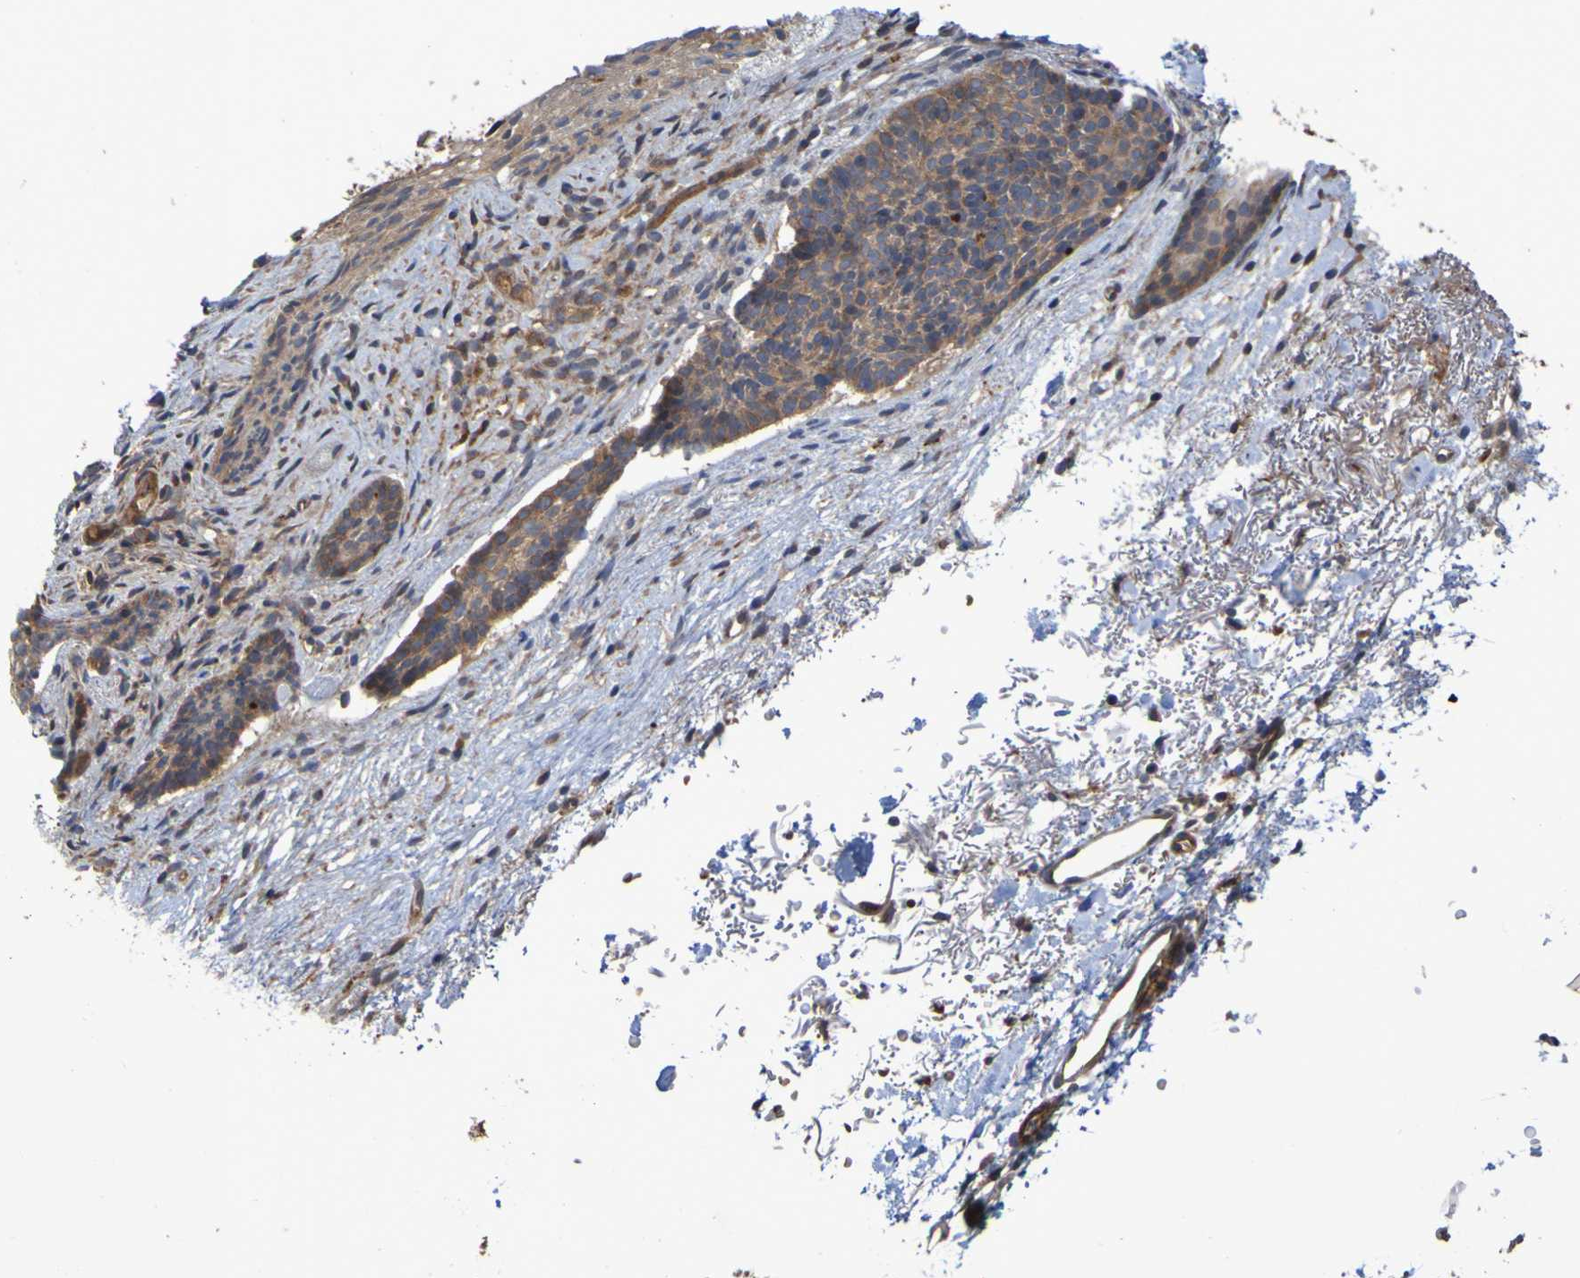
{"staining": {"intensity": "moderate", "quantity": ">75%", "location": "cytoplasmic/membranous"}, "tissue": "skin cancer", "cell_type": "Tumor cells", "image_type": "cancer", "snomed": [{"axis": "morphology", "description": "Normal tissue, NOS"}, {"axis": "morphology", "description": "Basal cell carcinoma"}, {"axis": "topography", "description": "Skin"}], "caption": "About >75% of tumor cells in skin basal cell carcinoma demonstrate moderate cytoplasmic/membranous protein positivity as visualized by brown immunohistochemical staining.", "gene": "UCN", "patient": {"sex": "female", "age": 70}}